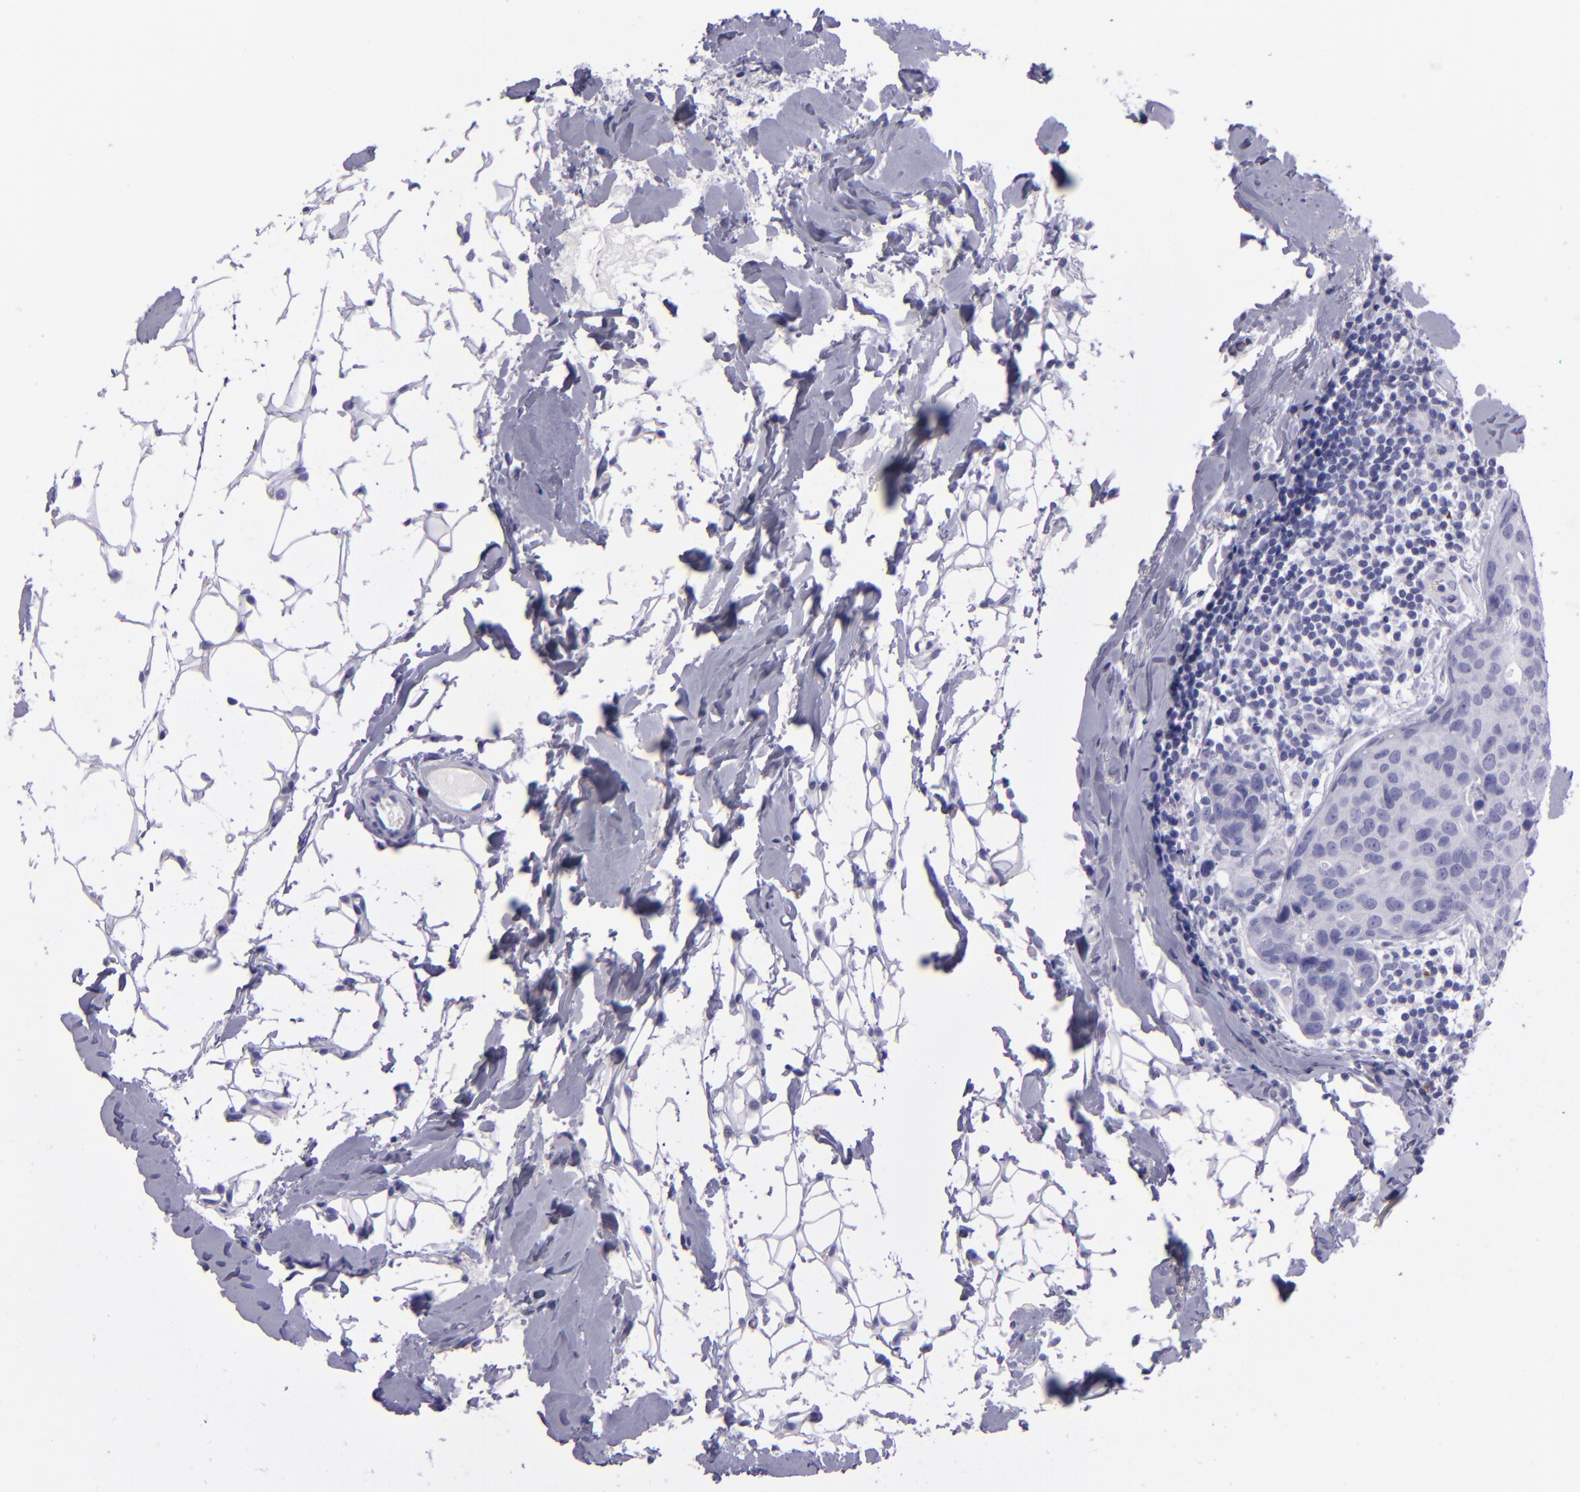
{"staining": {"intensity": "negative", "quantity": "none", "location": "none"}, "tissue": "breast cancer", "cell_type": "Tumor cells", "image_type": "cancer", "snomed": [{"axis": "morphology", "description": "Duct carcinoma"}, {"axis": "topography", "description": "Breast"}], "caption": "A micrograph of human infiltrating ductal carcinoma (breast) is negative for staining in tumor cells.", "gene": "TNNT3", "patient": {"sex": "female", "age": 24}}